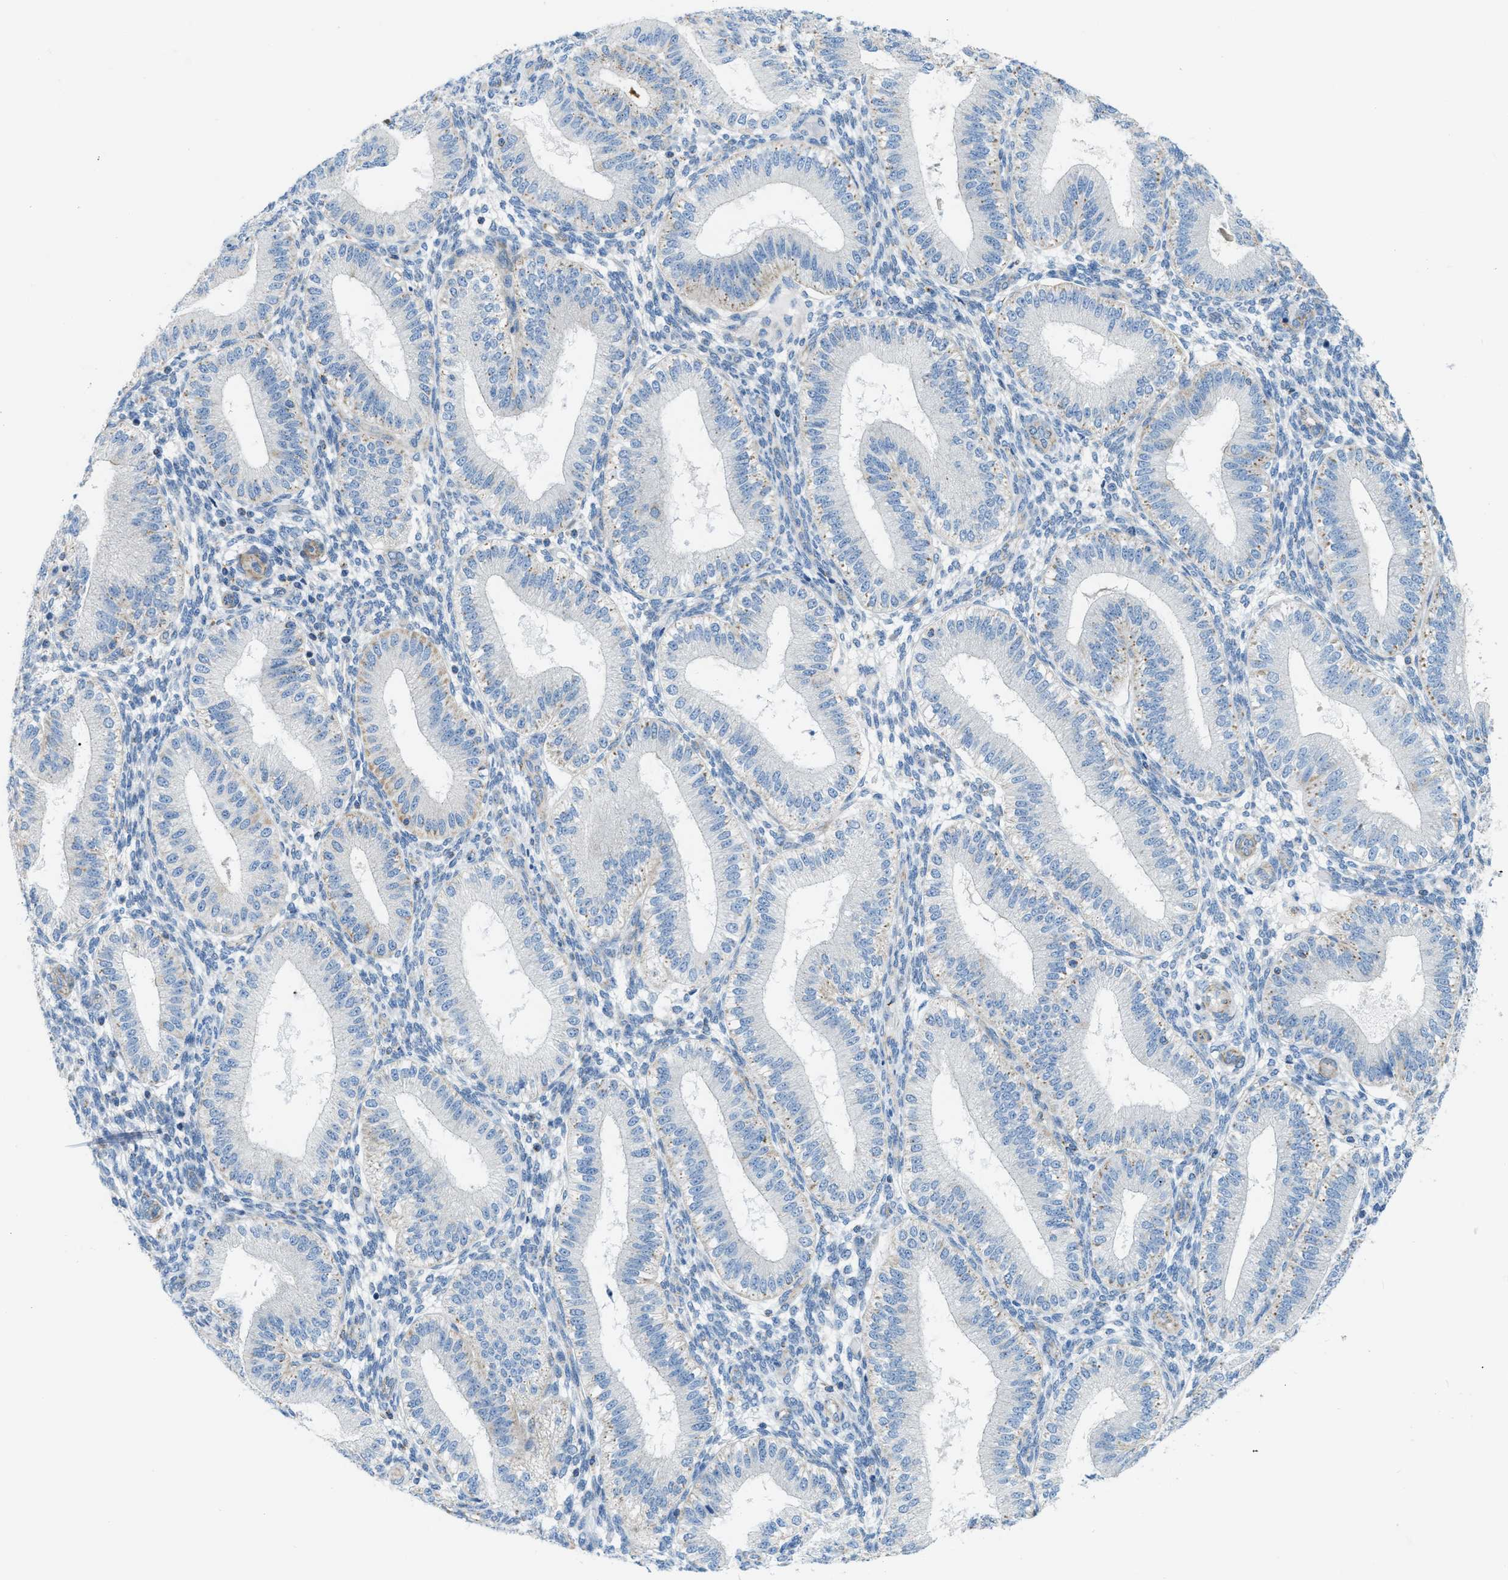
{"staining": {"intensity": "negative", "quantity": "none", "location": "none"}, "tissue": "endometrium", "cell_type": "Cells in endometrial stroma", "image_type": "normal", "snomed": [{"axis": "morphology", "description": "Normal tissue, NOS"}, {"axis": "topography", "description": "Endometrium"}], "caption": "IHC of unremarkable human endometrium exhibits no expression in cells in endometrial stroma.", "gene": "JADE1", "patient": {"sex": "female", "age": 39}}